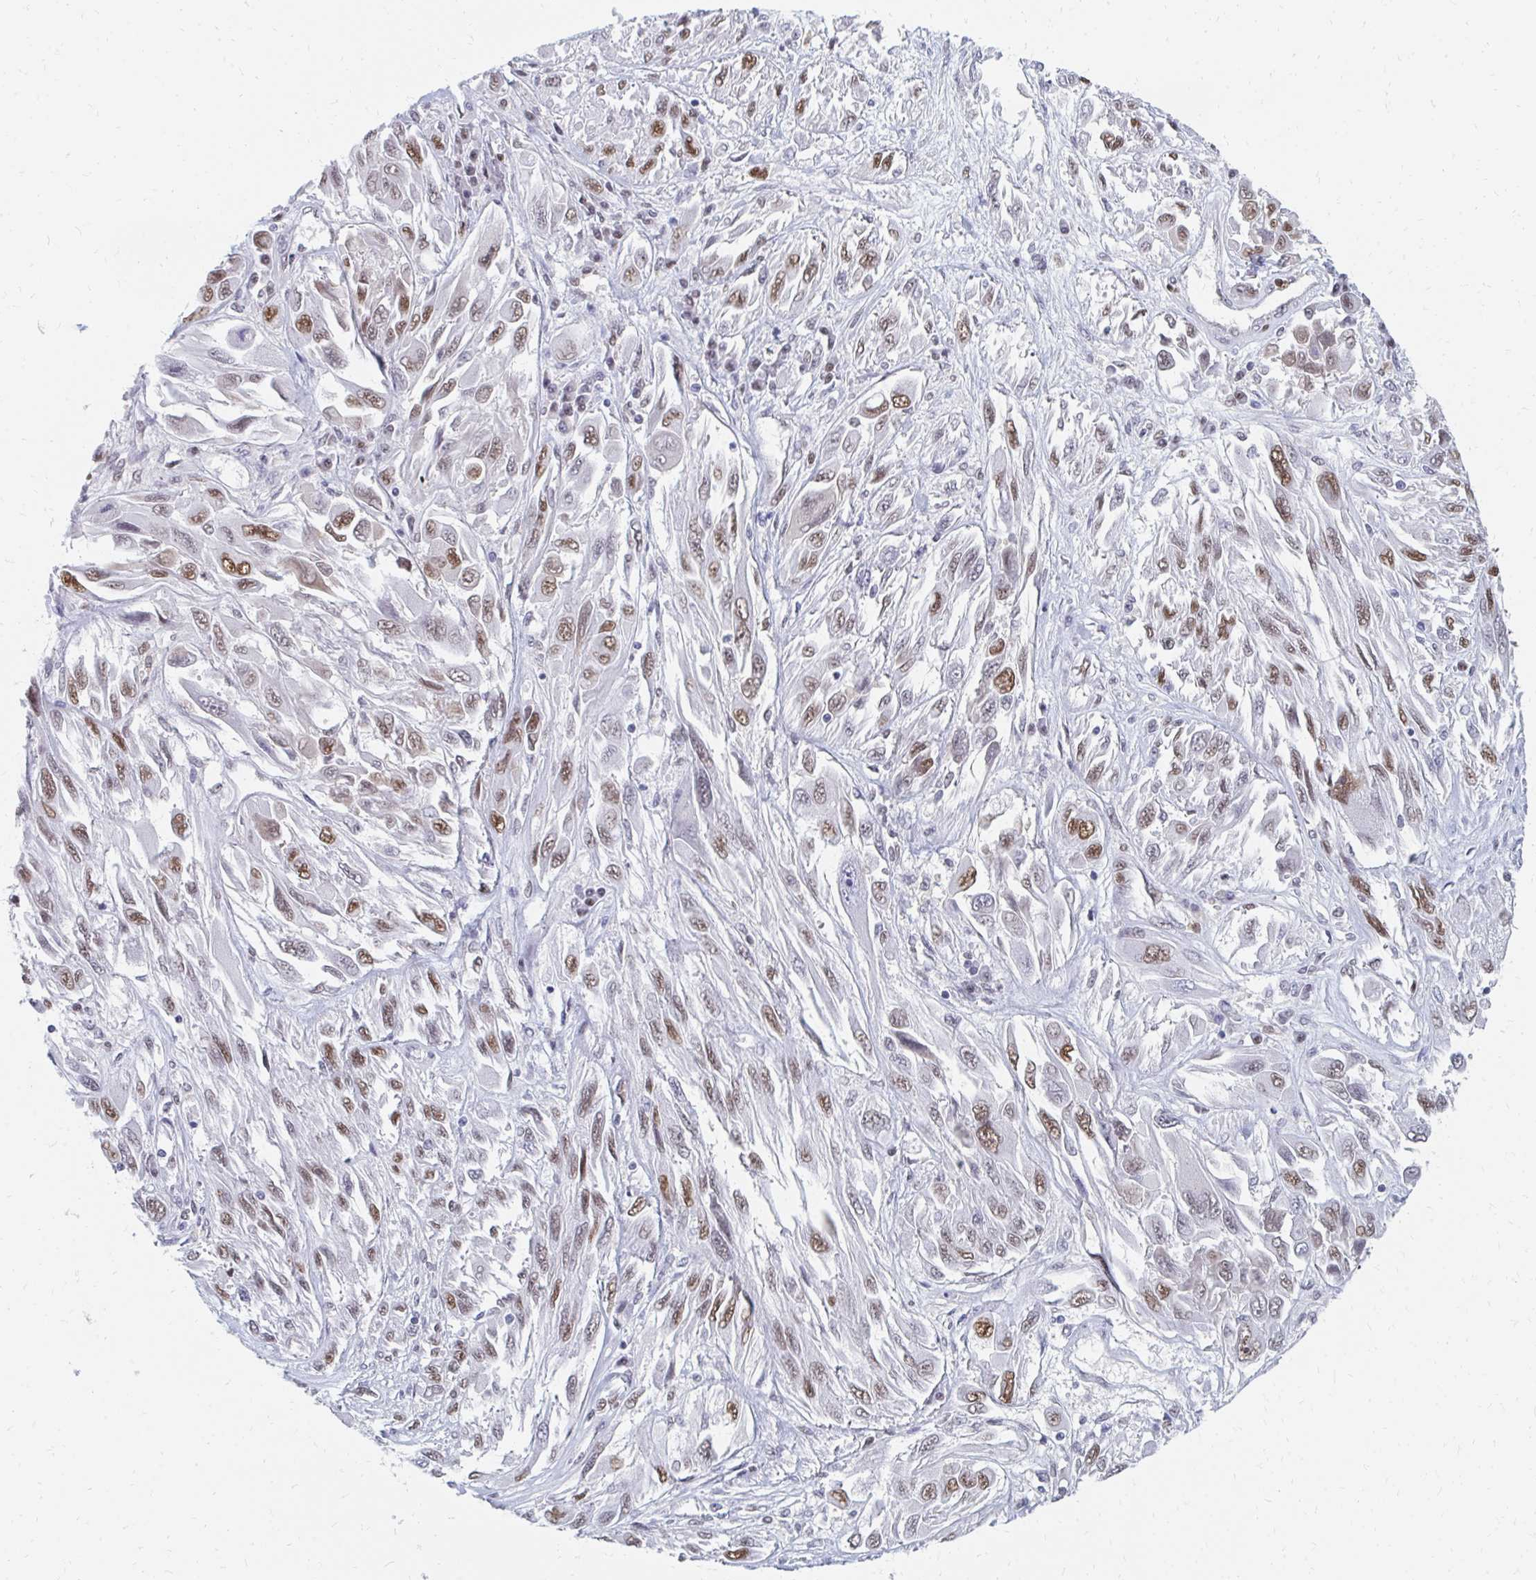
{"staining": {"intensity": "moderate", "quantity": ">75%", "location": "nuclear"}, "tissue": "melanoma", "cell_type": "Tumor cells", "image_type": "cancer", "snomed": [{"axis": "morphology", "description": "Malignant melanoma, NOS"}, {"axis": "topography", "description": "Skin"}], "caption": "Tumor cells exhibit medium levels of moderate nuclear positivity in about >75% of cells in malignant melanoma.", "gene": "PLK3", "patient": {"sex": "female", "age": 91}}